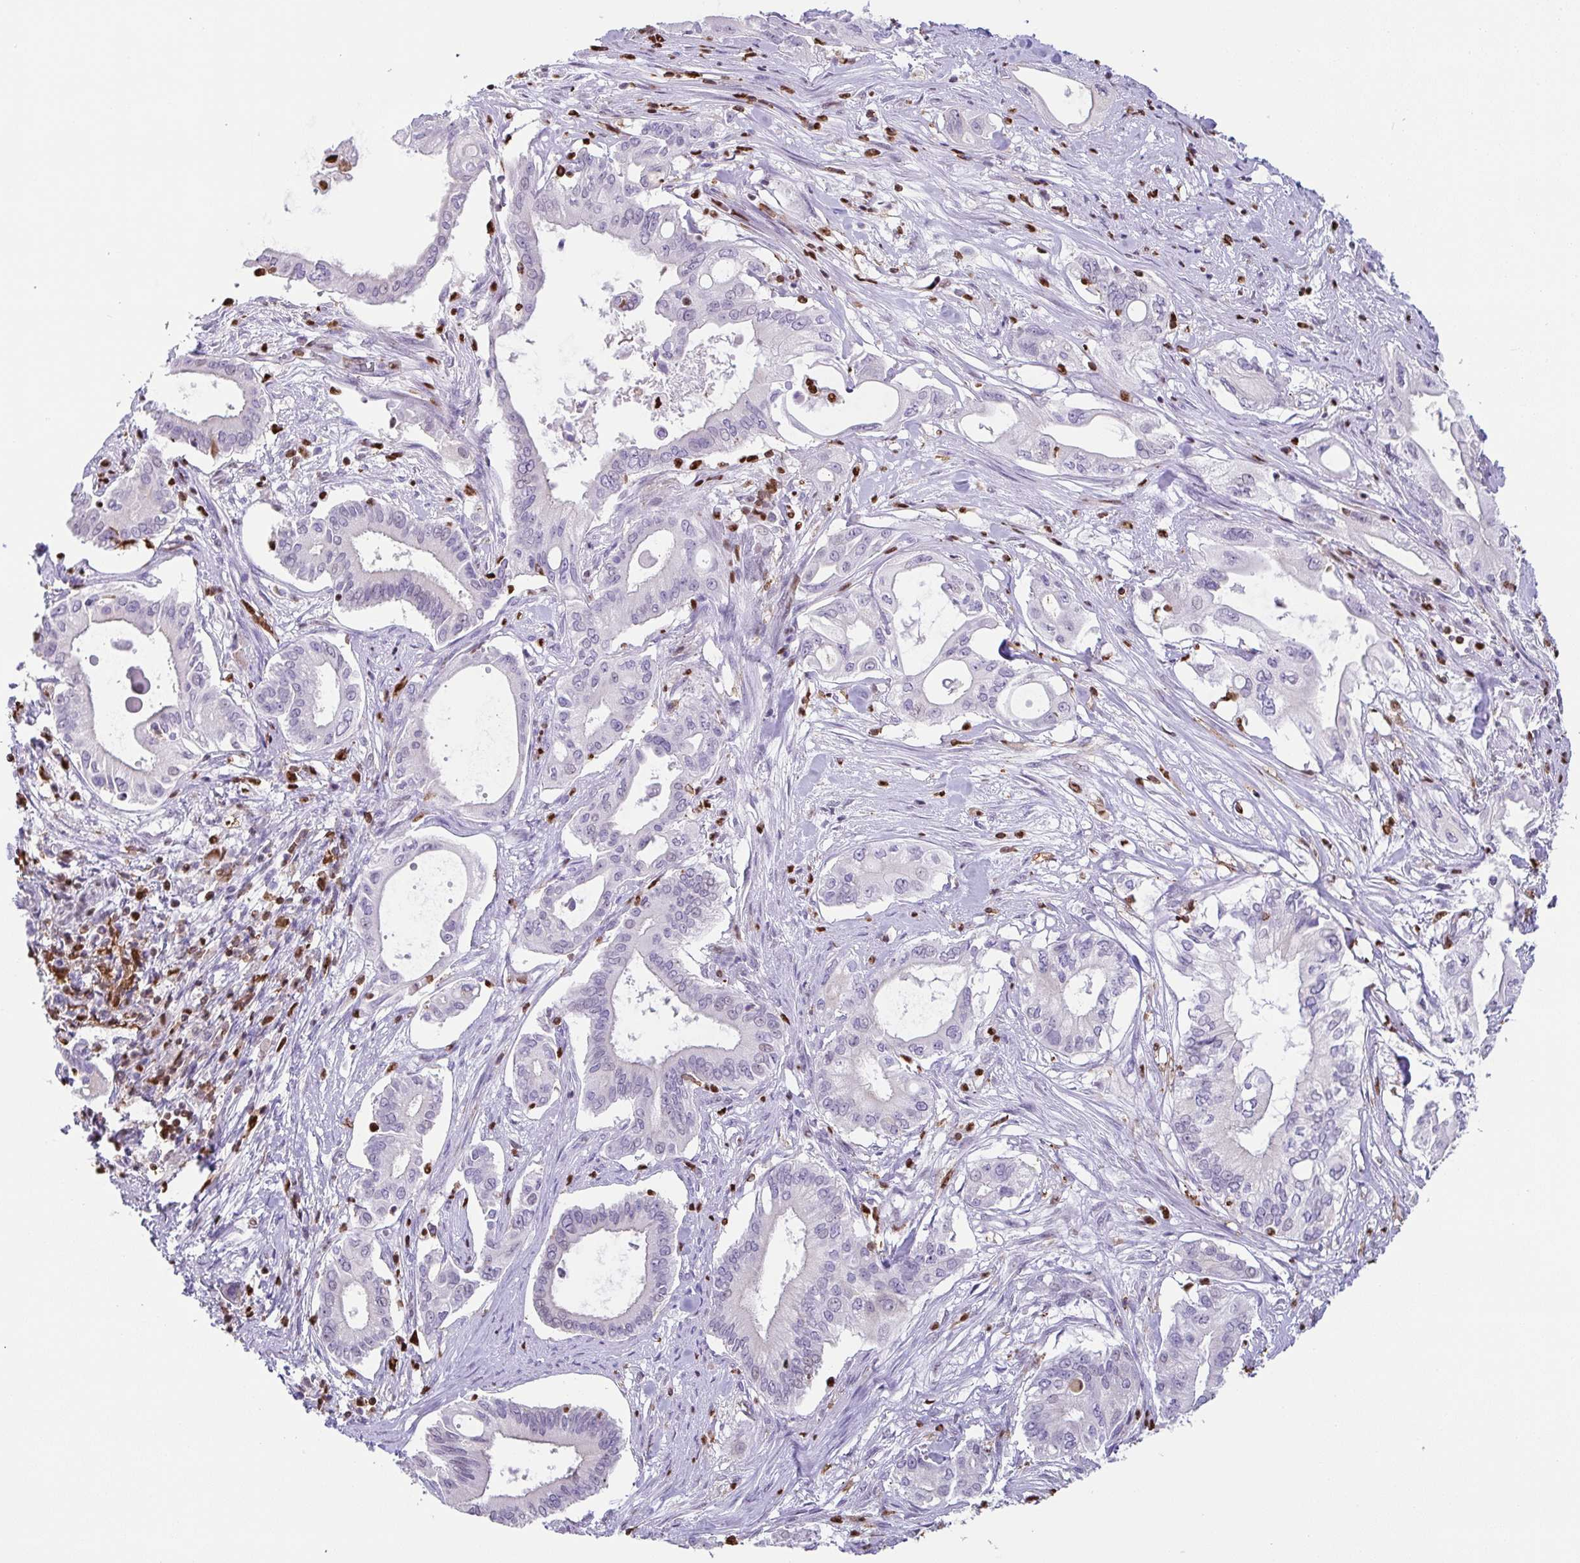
{"staining": {"intensity": "negative", "quantity": "none", "location": "none"}, "tissue": "pancreatic cancer", "cell_type": "Tumor cells", "image_type": "cancer", "snomed": [{"axis": "morphology", "description": "Adenocarcinoma, NOS"}, {"axis": "topography", "description": "Pancreas"}], "caption": "The photomicrograph reveals no significant positivity in tumor cells of pancreatic cancer (adenocarcinoma). The staining was performed using DAB to visualize the protein expression in brown, while the nuclei were stained in blue with hematoxylin (Magnification: 20x).", "gene": "BTBD10", "patient": {"sex": "female", "age": 68}}